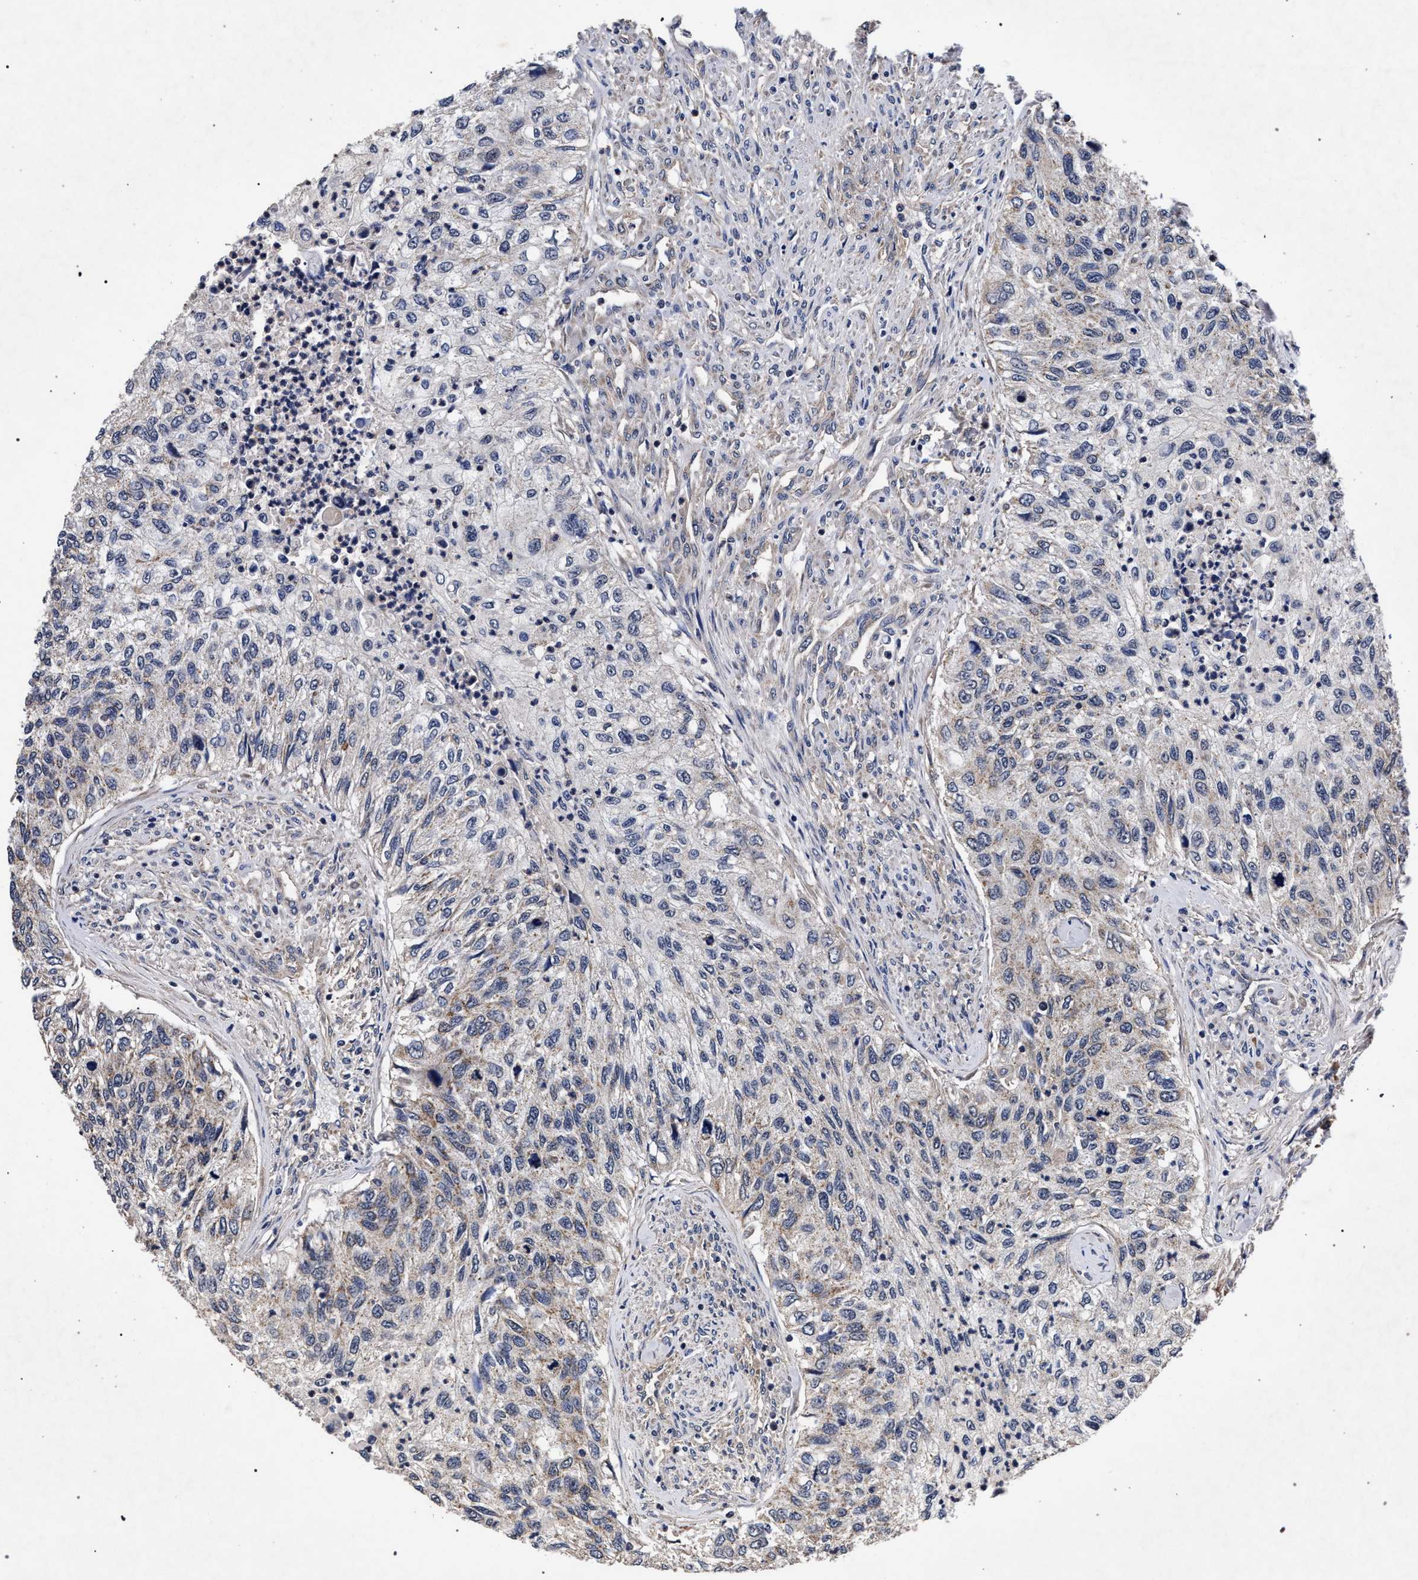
{"staining": {"intensity": "weak", "quantity": "<25%", "location": "cytoplasmic/membranous"}, "tissue": "urothelial cancer", "cell_type": "Tumor cells", "image_type": "cancer", "snomed": [{"axis": "morphology", "description": "Urothelial carcinoma, High grade"}, {"axis": "topography", "description": "Urinary bladder"}], "caption": "The IHC photomicrograph has no significant positivity in tumor cells of urothelial cancer tissue. The staining was performed using DAB (3,3'-diaminobenzidine) to visualize the protein expression in brown, while the nuclei were stained in blue with hematoxylin (Magnification: 20x).", "gene": "CFAP95", "patient": {"sex": "female", "age": 60}}